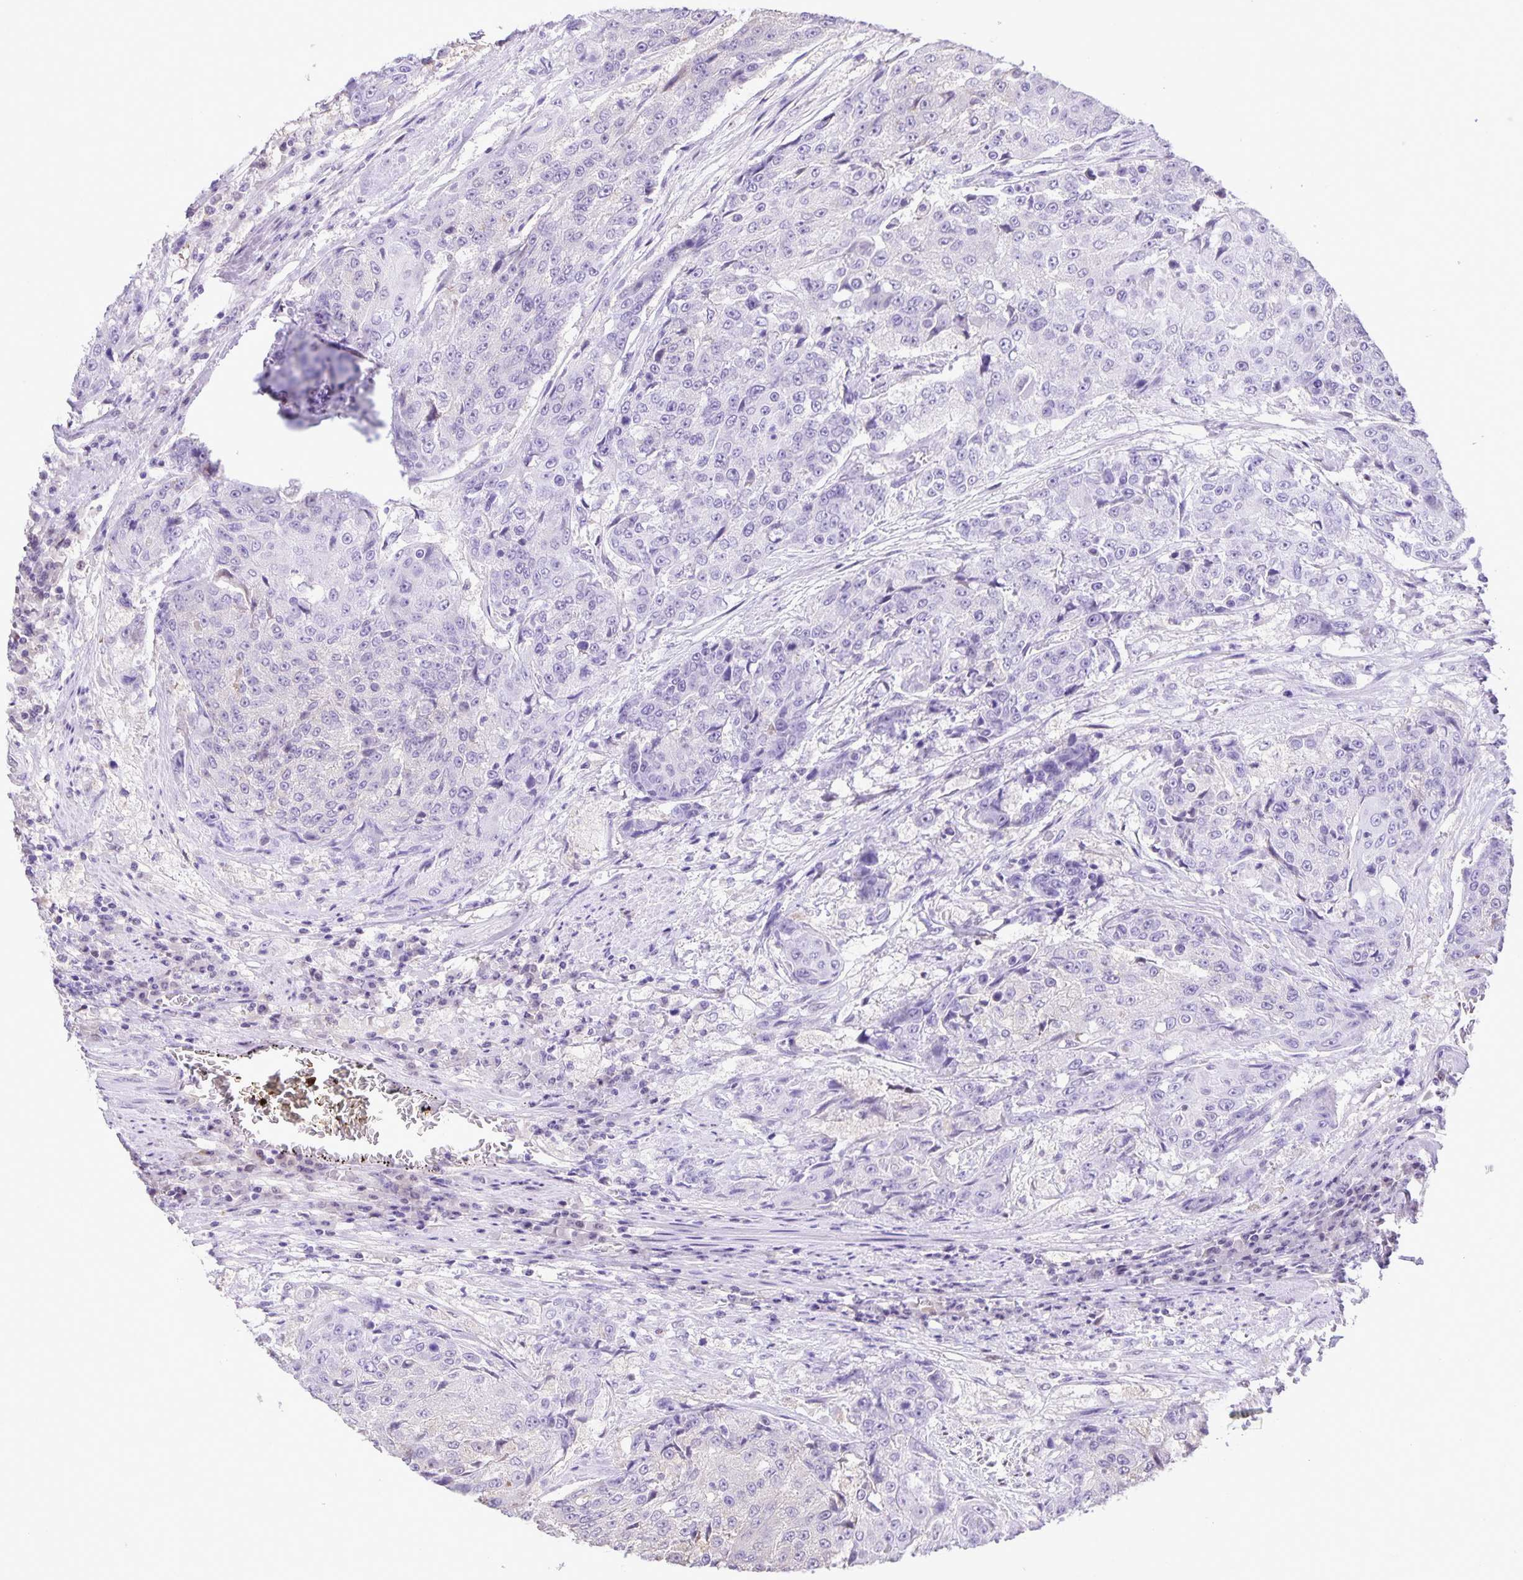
{"staining": {"intensity": "negative", "quantity": "none", "location": "none"}, "tissue": "urothelial cancer", "cell_type": "Tumor cells", "image_type": "cancer", "snomed": [{"axis": "morphology", "description": "Urothelial carcinoma, High grade"}, {"axis": "topography", "description": "Urinary bladder"}], "caption": "This micrograph is of urothelial carcinoma (high-grade) stained with IHC to label a protein in brown with the nuclei are counter-stained blue. There is no staining in tumor cells.", "gene": "ONECUT2", "patient": {"sex": "female", "age": 63}}